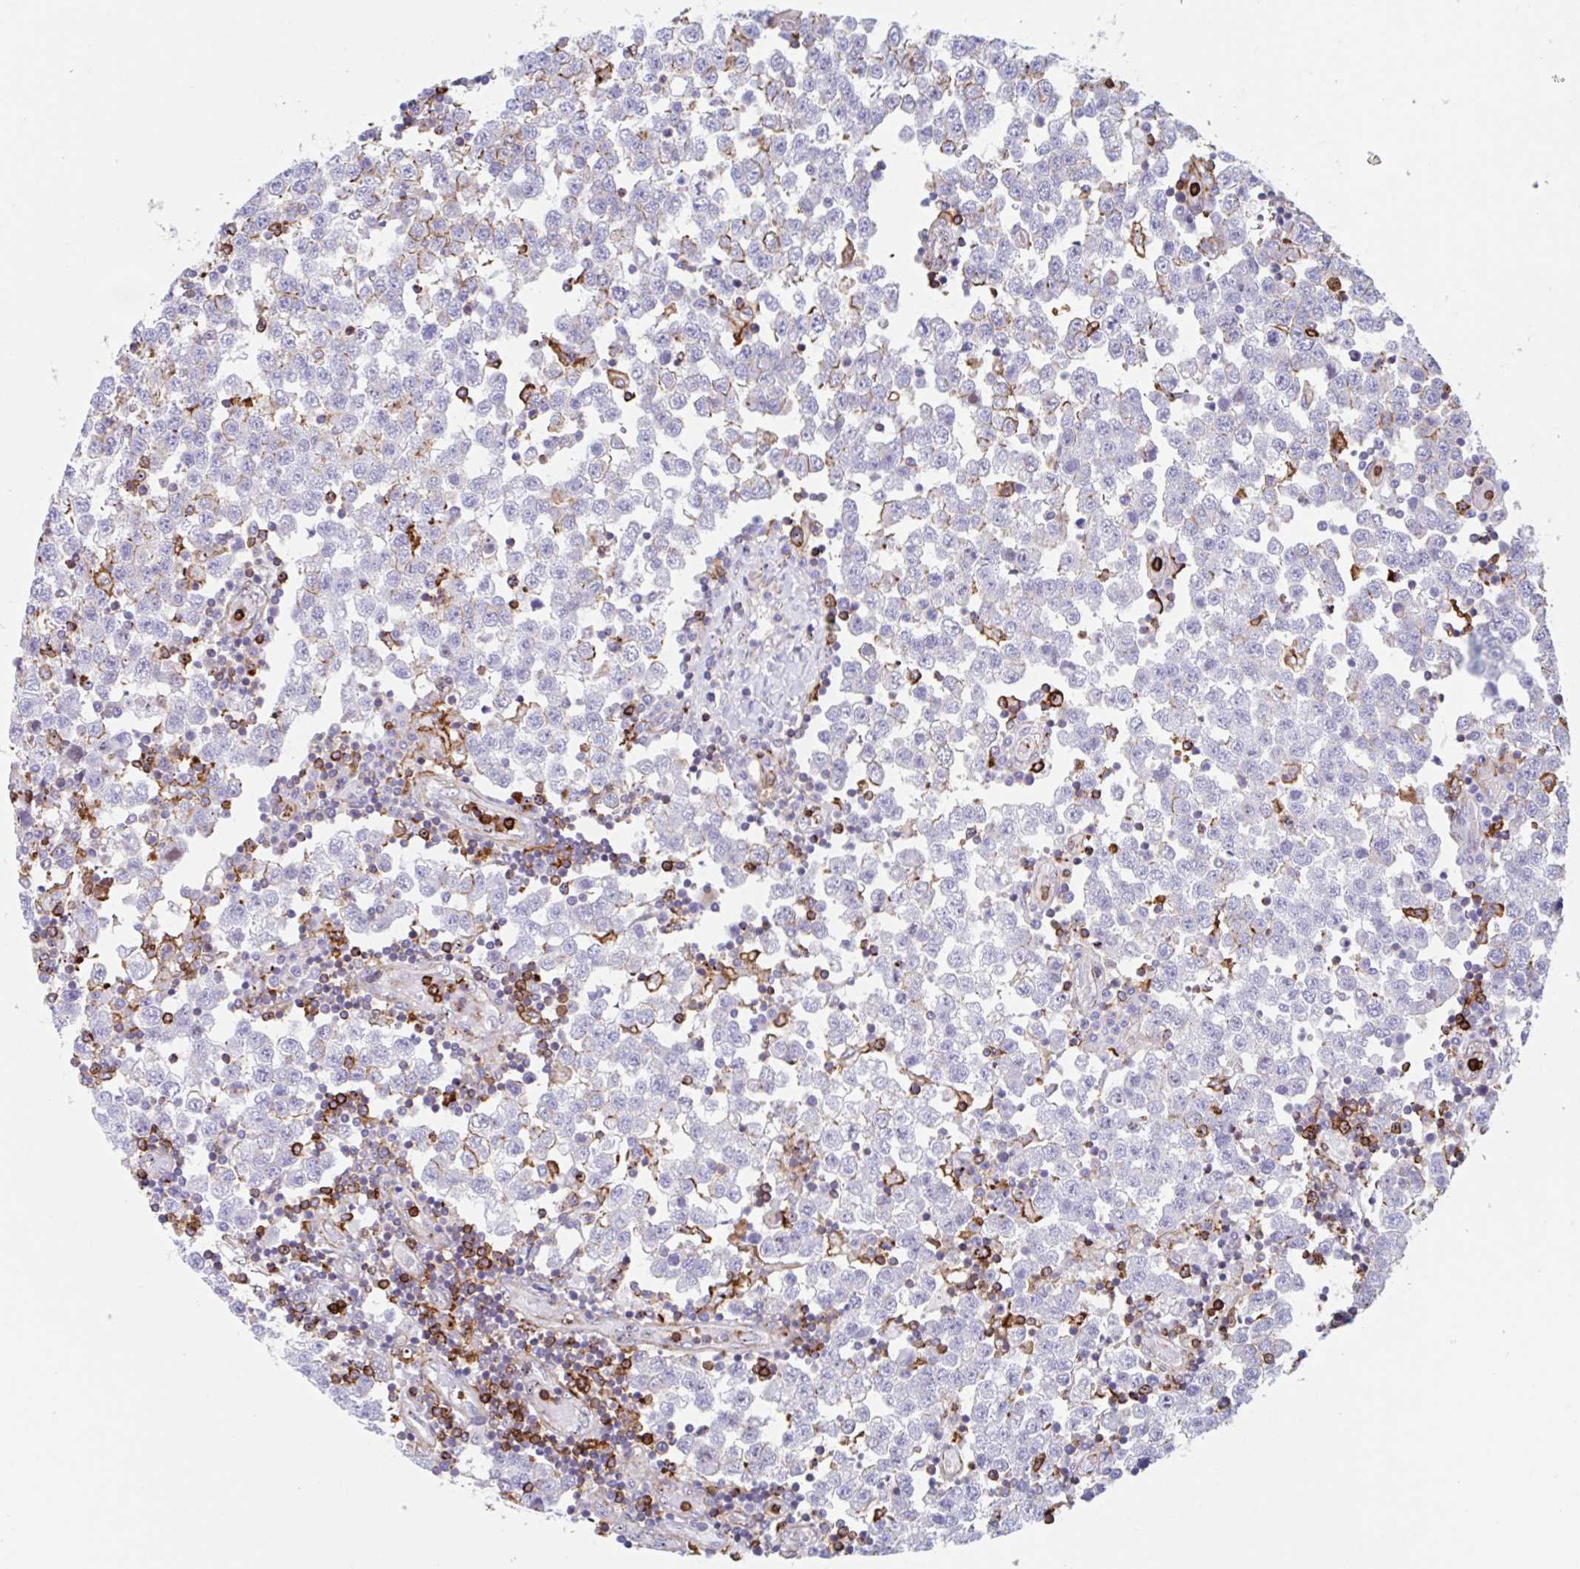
{"staining": {"intensity": "negative", "quantity": "none", "location": "none"}, "tissue": "testis cancer", "cell_type": "Tumor cells", "image_type": "cancer", "snomed": [{"axis": "morphology", "description": "Seminoma, NOS"}, {"axis": "topography", "description": "Testis"}], "caption": "Human testis seminoma stained for a protein using immunohistochemistry demonstrates no positivity in tumor cells.", "gene": "EFHD1", "patient": {"sex": "male", "age": 34}}